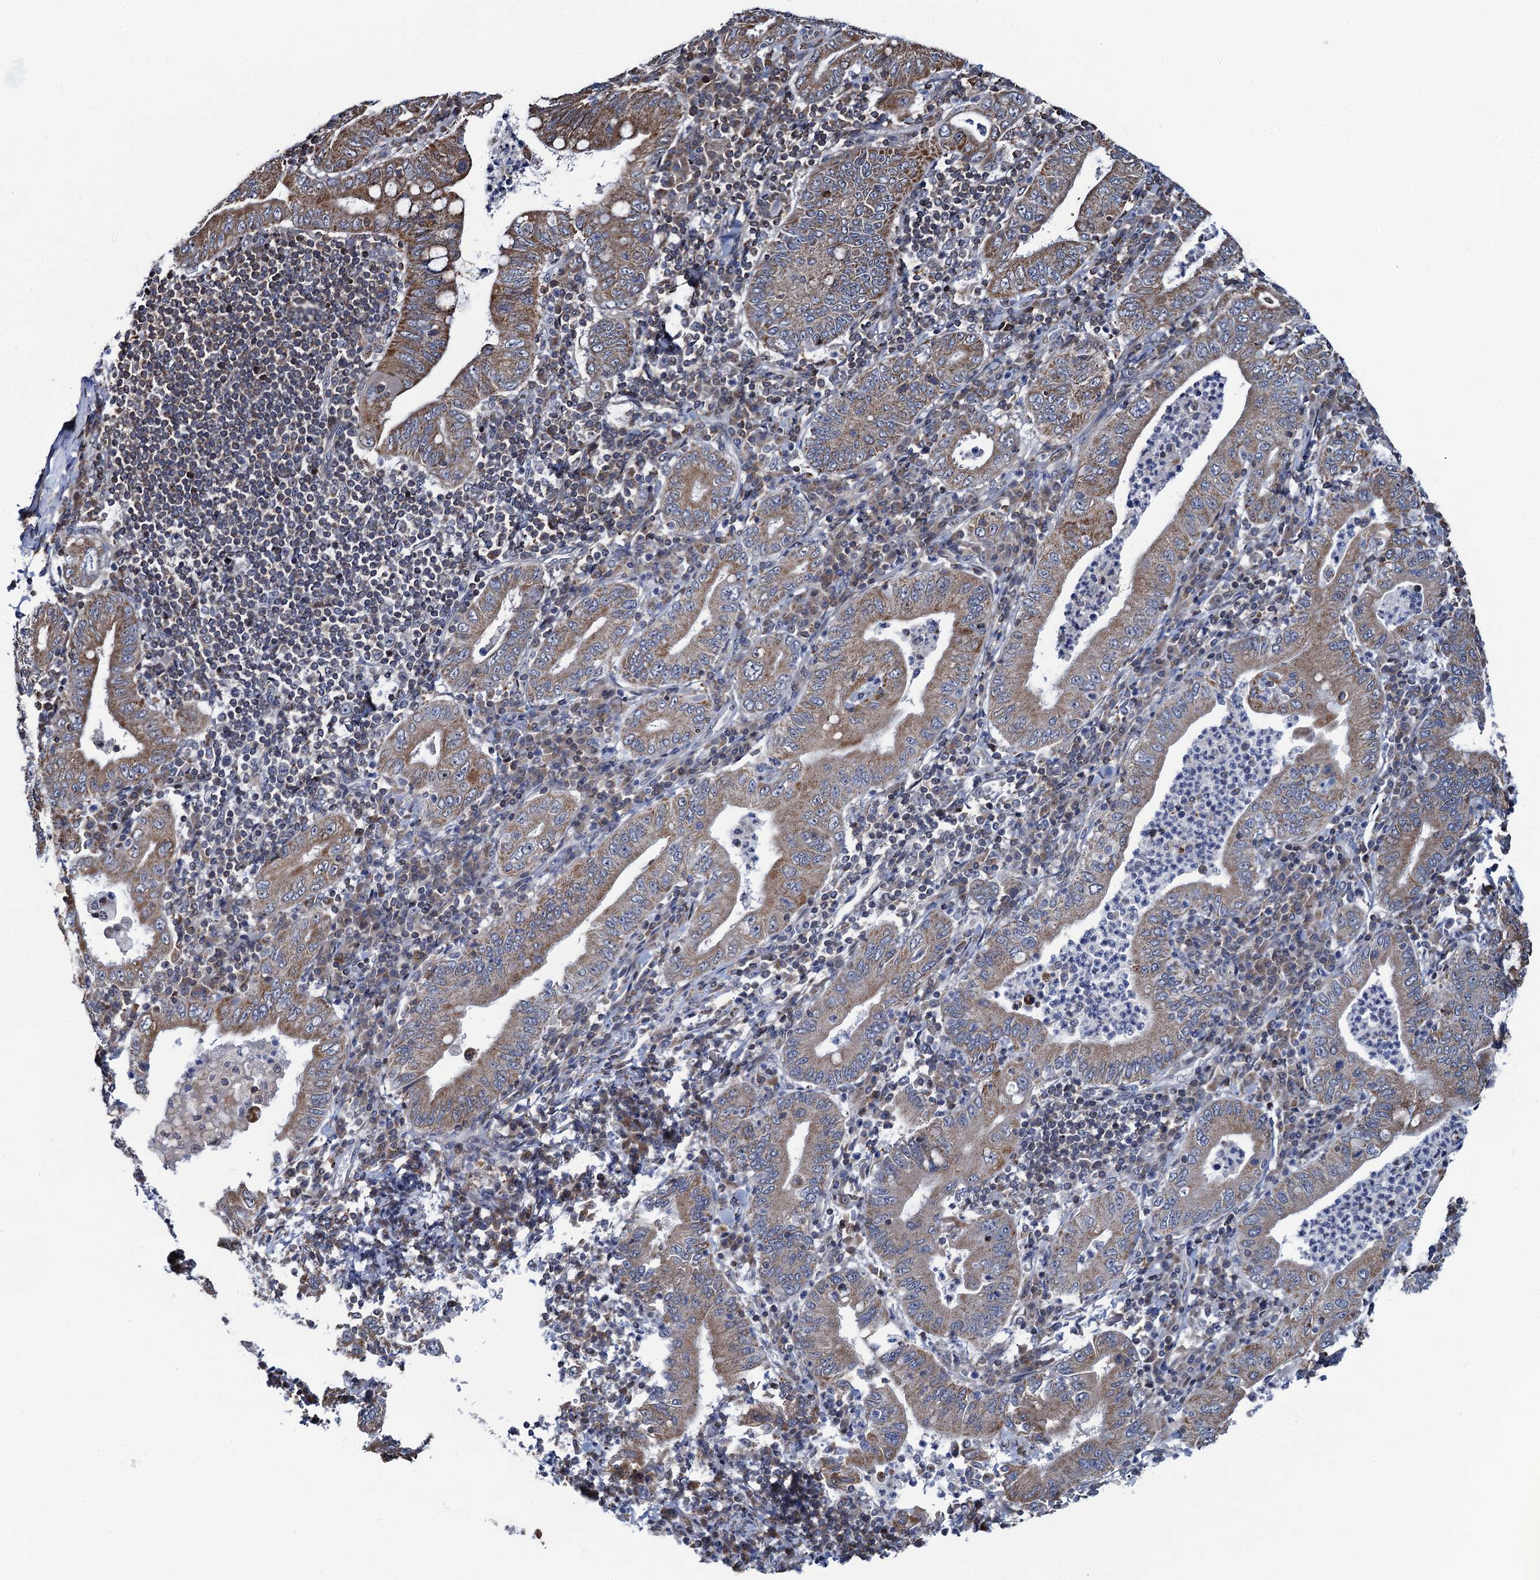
{"staining": {"intensity": "moderate", "quantity": ">75%", "location": "cytoplasmic/membranous"}, "tissue": "stomach cancer", "cell_type": "Tumor cells", "image_type": "cancer", "snomed": [{"axis": "morphology", "description": "Normal tissue, NOS"}, {"axis": "morphology", "description": "Adenocarcinoma, NOS"}, {"axis": "topography", "description": "Esophagus"}, {"axis": "topography", "description": "Stomach, upper"}, {"axis": "topography", "description": "Peripheral nerve tissue"}], "caption": "Immunohistochemical staining of human stomach cancer shows medium levels of moderate cytoplasmic/membranous protein staining in about >75% of tumor cells.", "gene": "CCDC102A", "patient": {"sex": "male", "age": 62}}